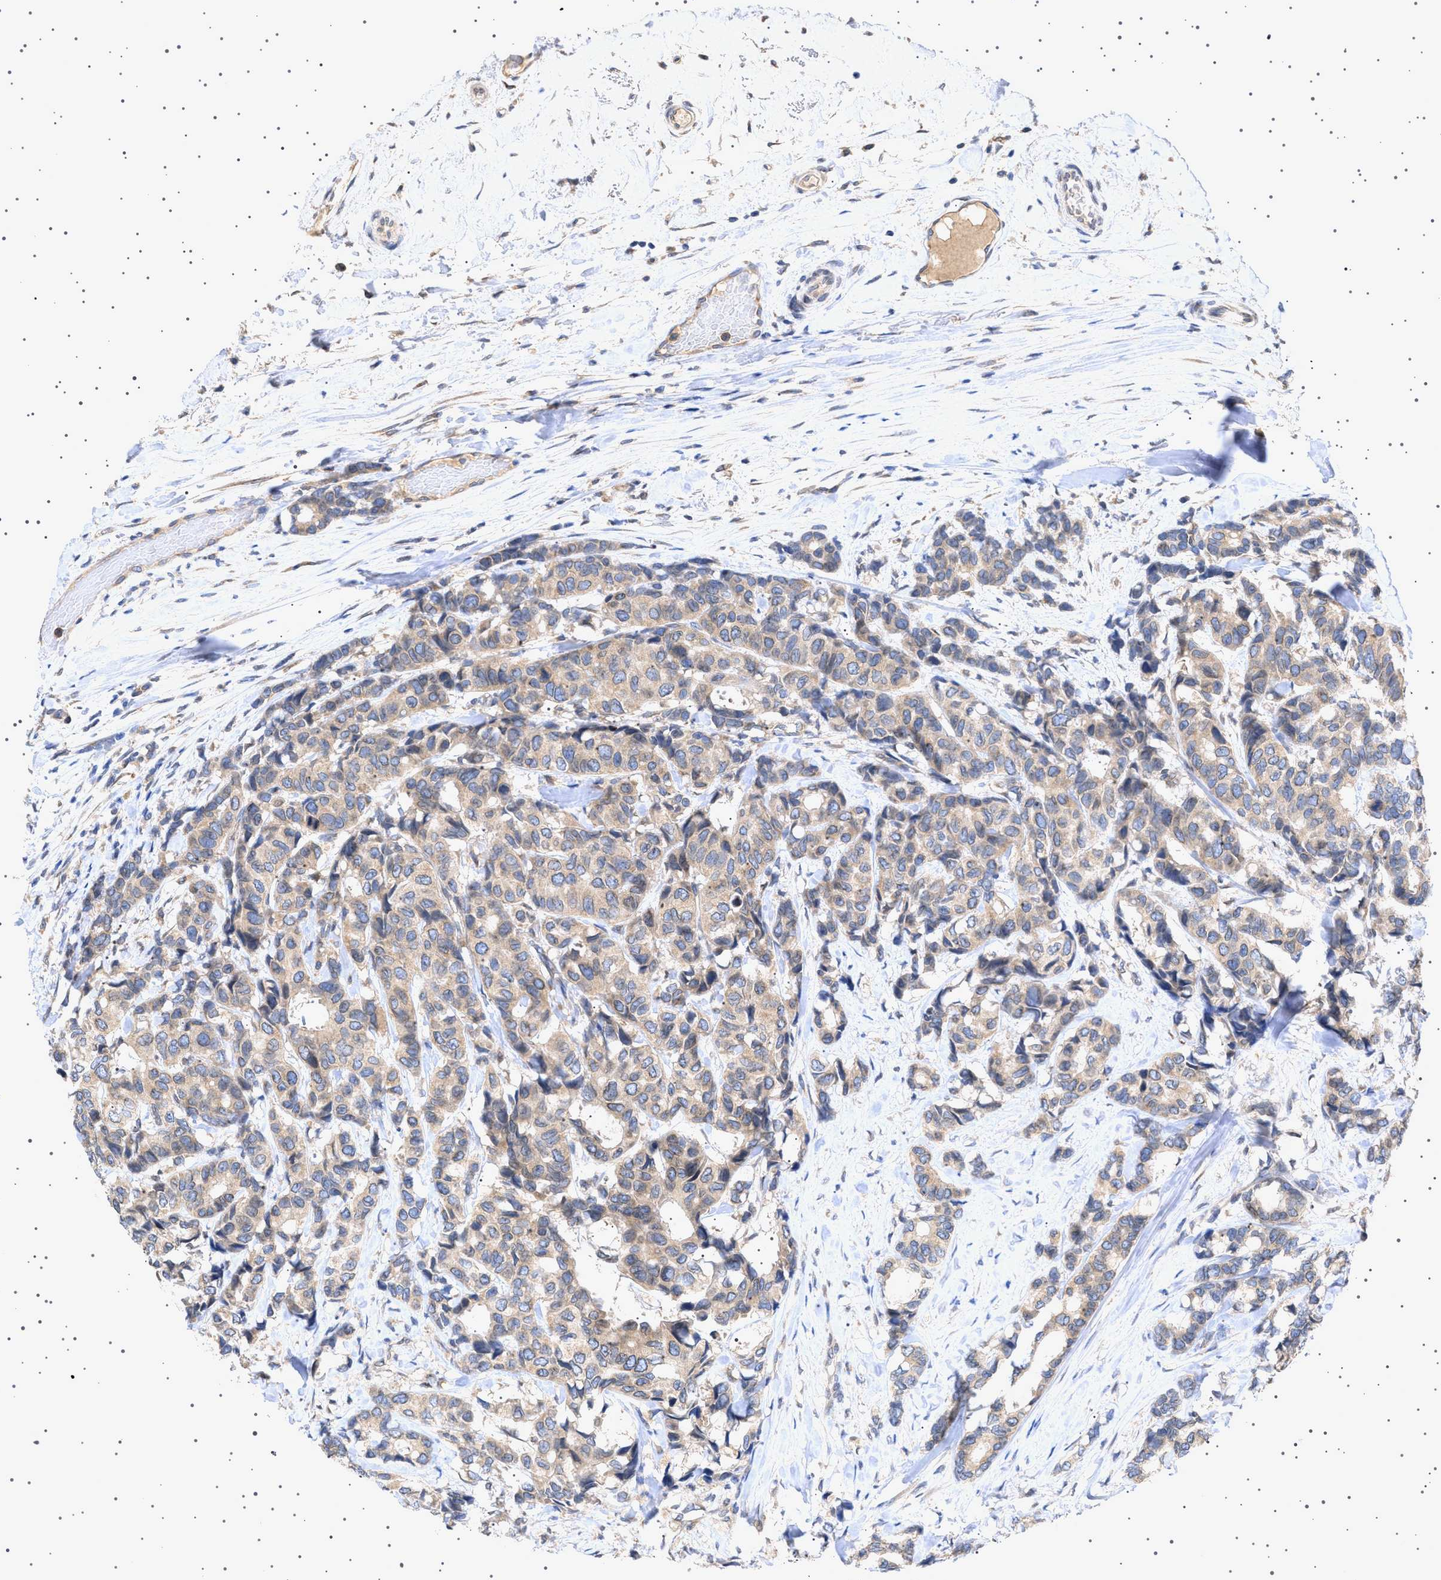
{"staining": {"intensity": "weak", "quantity": ">75%", "location": "cytoplasmic/membranous"}, "tissue": "breast cancer", "cell_type": "Tumor cells", "image_type": "cancer", "snomed": [{"axis": "morphology", "description": "Duct carcinoma"}, {"axis": "topography", "description": "Breast"}], "caption": "Intraductal carcinoma (breast) was stained to show a protein in brown. There is low levels of weak cytoplasmic/membranous expression in approximately >75% of tumor cells.", "gene": "NUP93", "patient": {"sex": "female", "age": 87}}